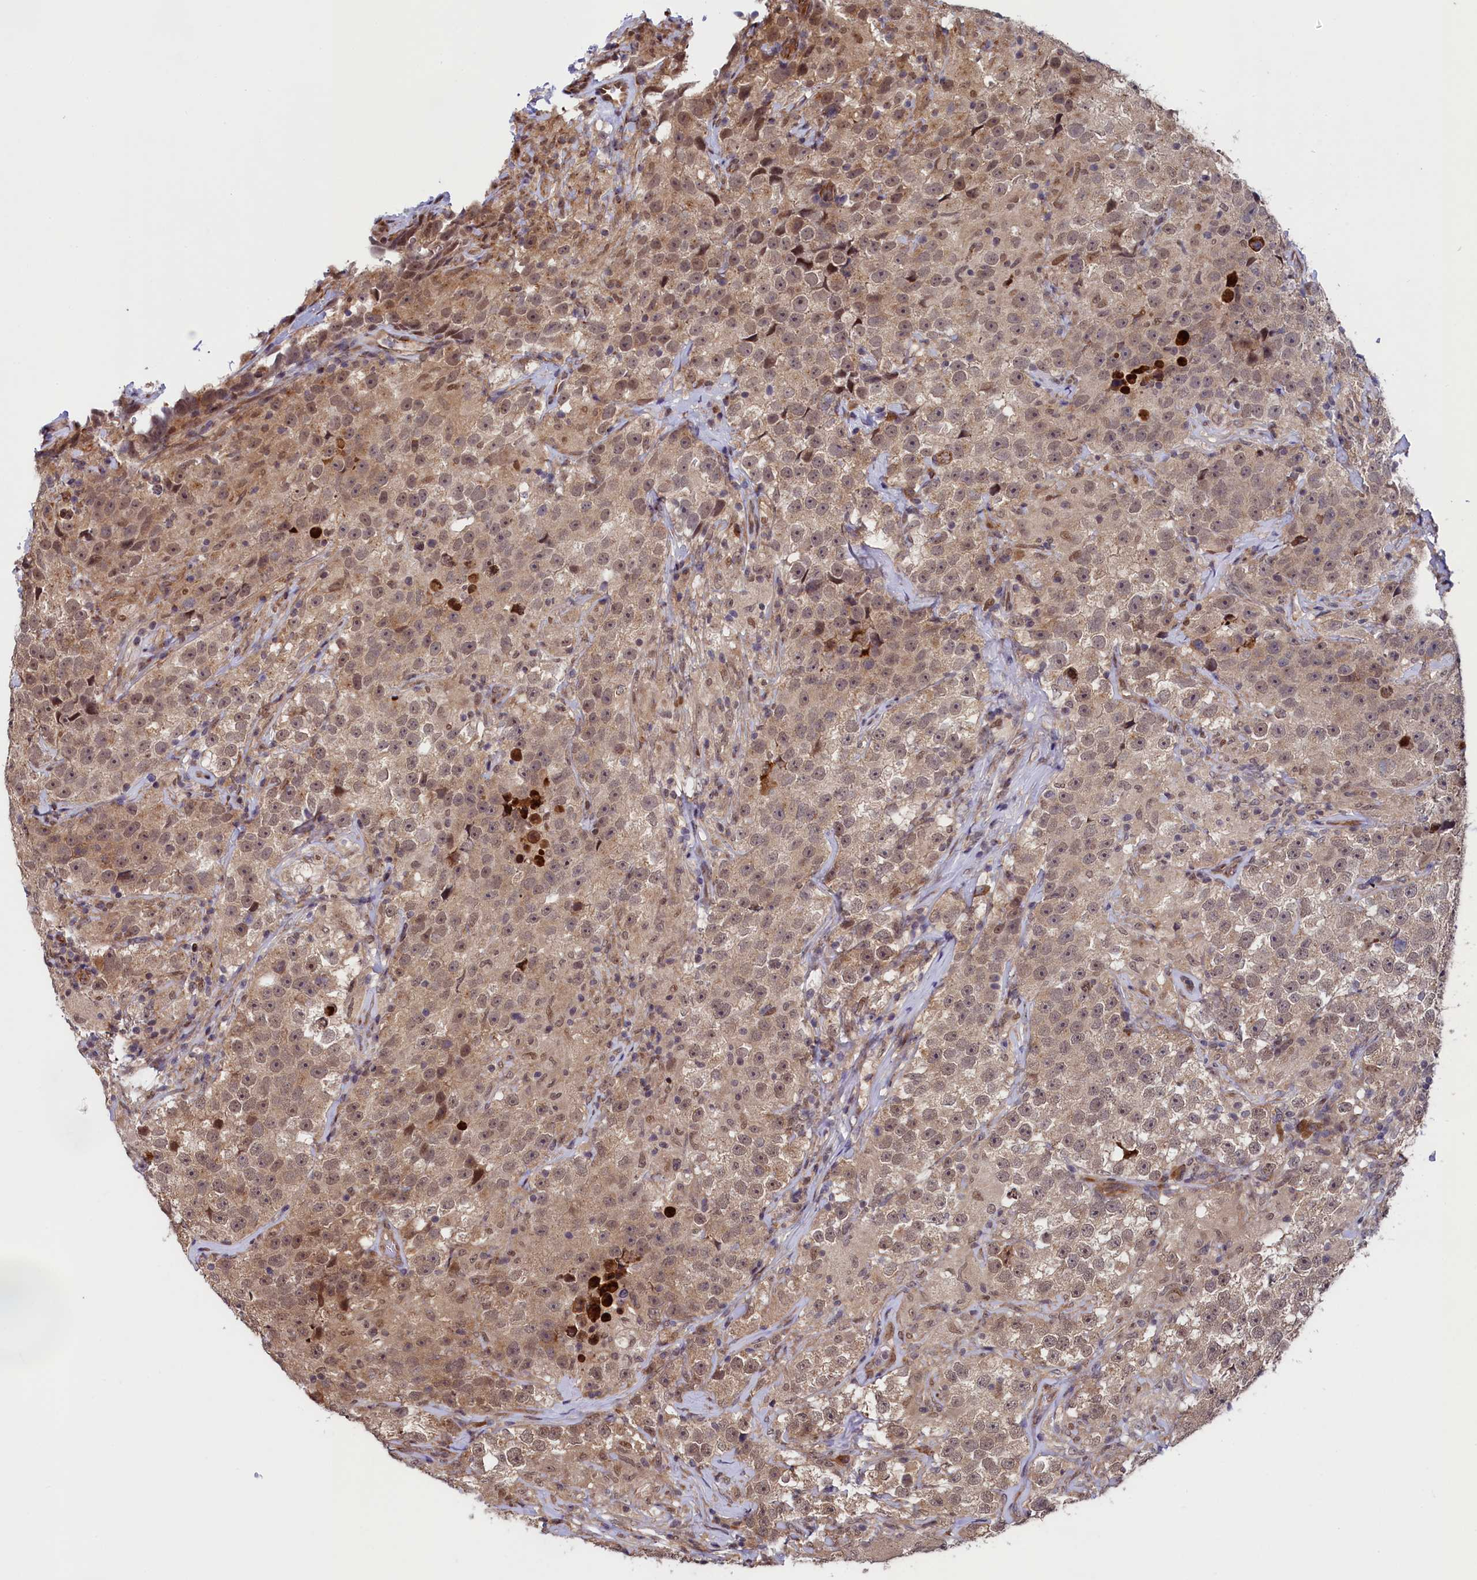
{"staining": {"intensity": "weak", "quantity": ">75%", "location": "cytoplasmic/membranous,nuclear"}, "tissue": "testis cancer", "cell_type": "Tumor cells", "image_type": "cancer", "snomed": [{"axis": "morphology", "description": "Seminoma, NOS"}, {"axis": "topography", "description": "Testis"}], "caption": "Testis cancer (seminoma) stained for a protein (brown) demonstrates weak cytoplasmic/membranous and nuclear positive positivity in about >75% of tumor cells.", "gene": "LEO1", "patient": {"sex": "male", "age": 46}}